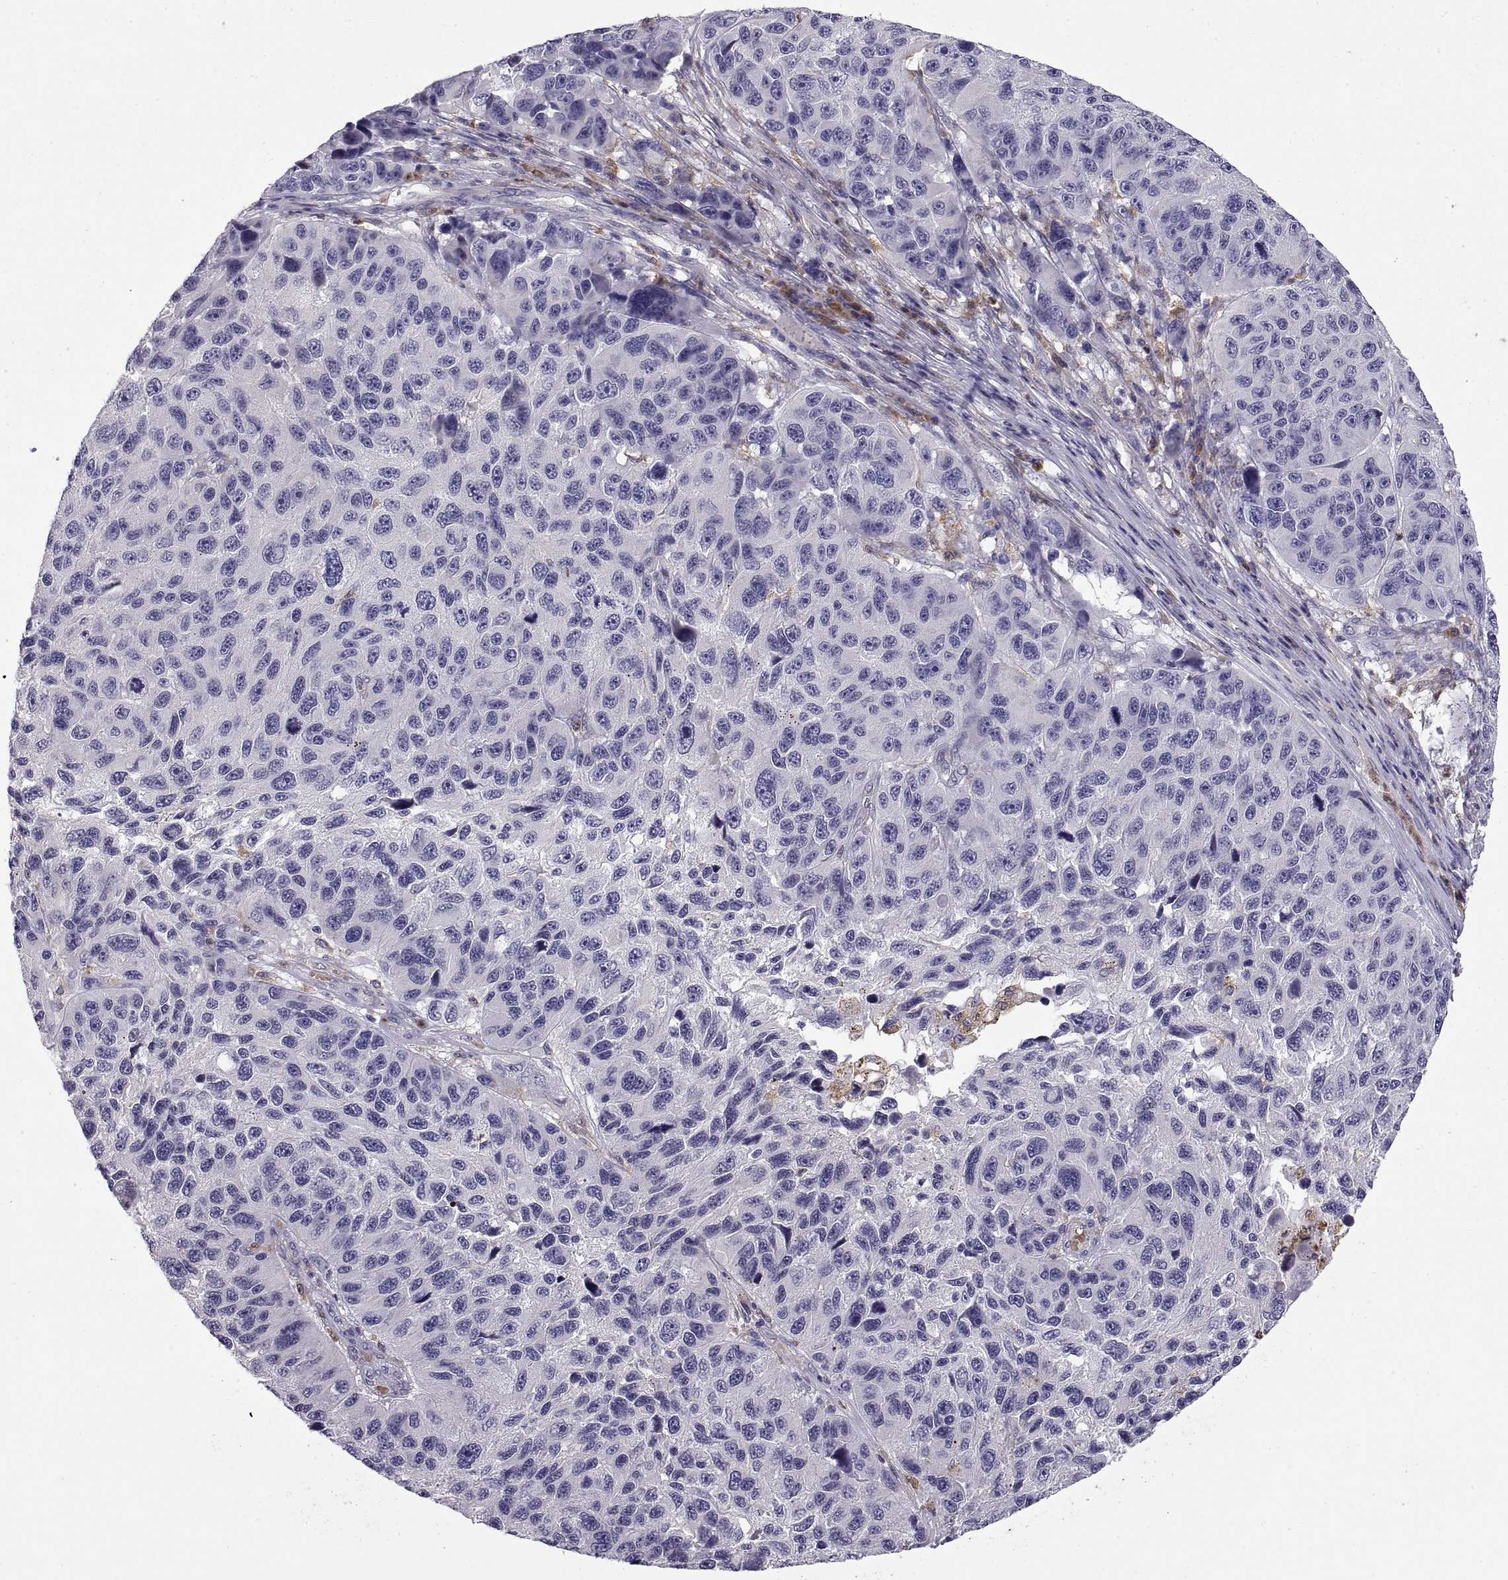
{"staining": {"intensity": "negative", "quantity": "none", "location": "none"}, "tissue": "melanoma", "cell_type": "Tumor cells", "image_type": "cancer", "snomed": [{"axis": "morphology", "description": "Malignant melanoma, NOS"}, {"axis": "topography", "description": "Skin"}], "caption": "Melanoma stained for a protein using immunohistochemistry (IHC) shows no expression tumor cells.", "gene": "DOK3", "patient": {"sex": "male", "age": 53}}